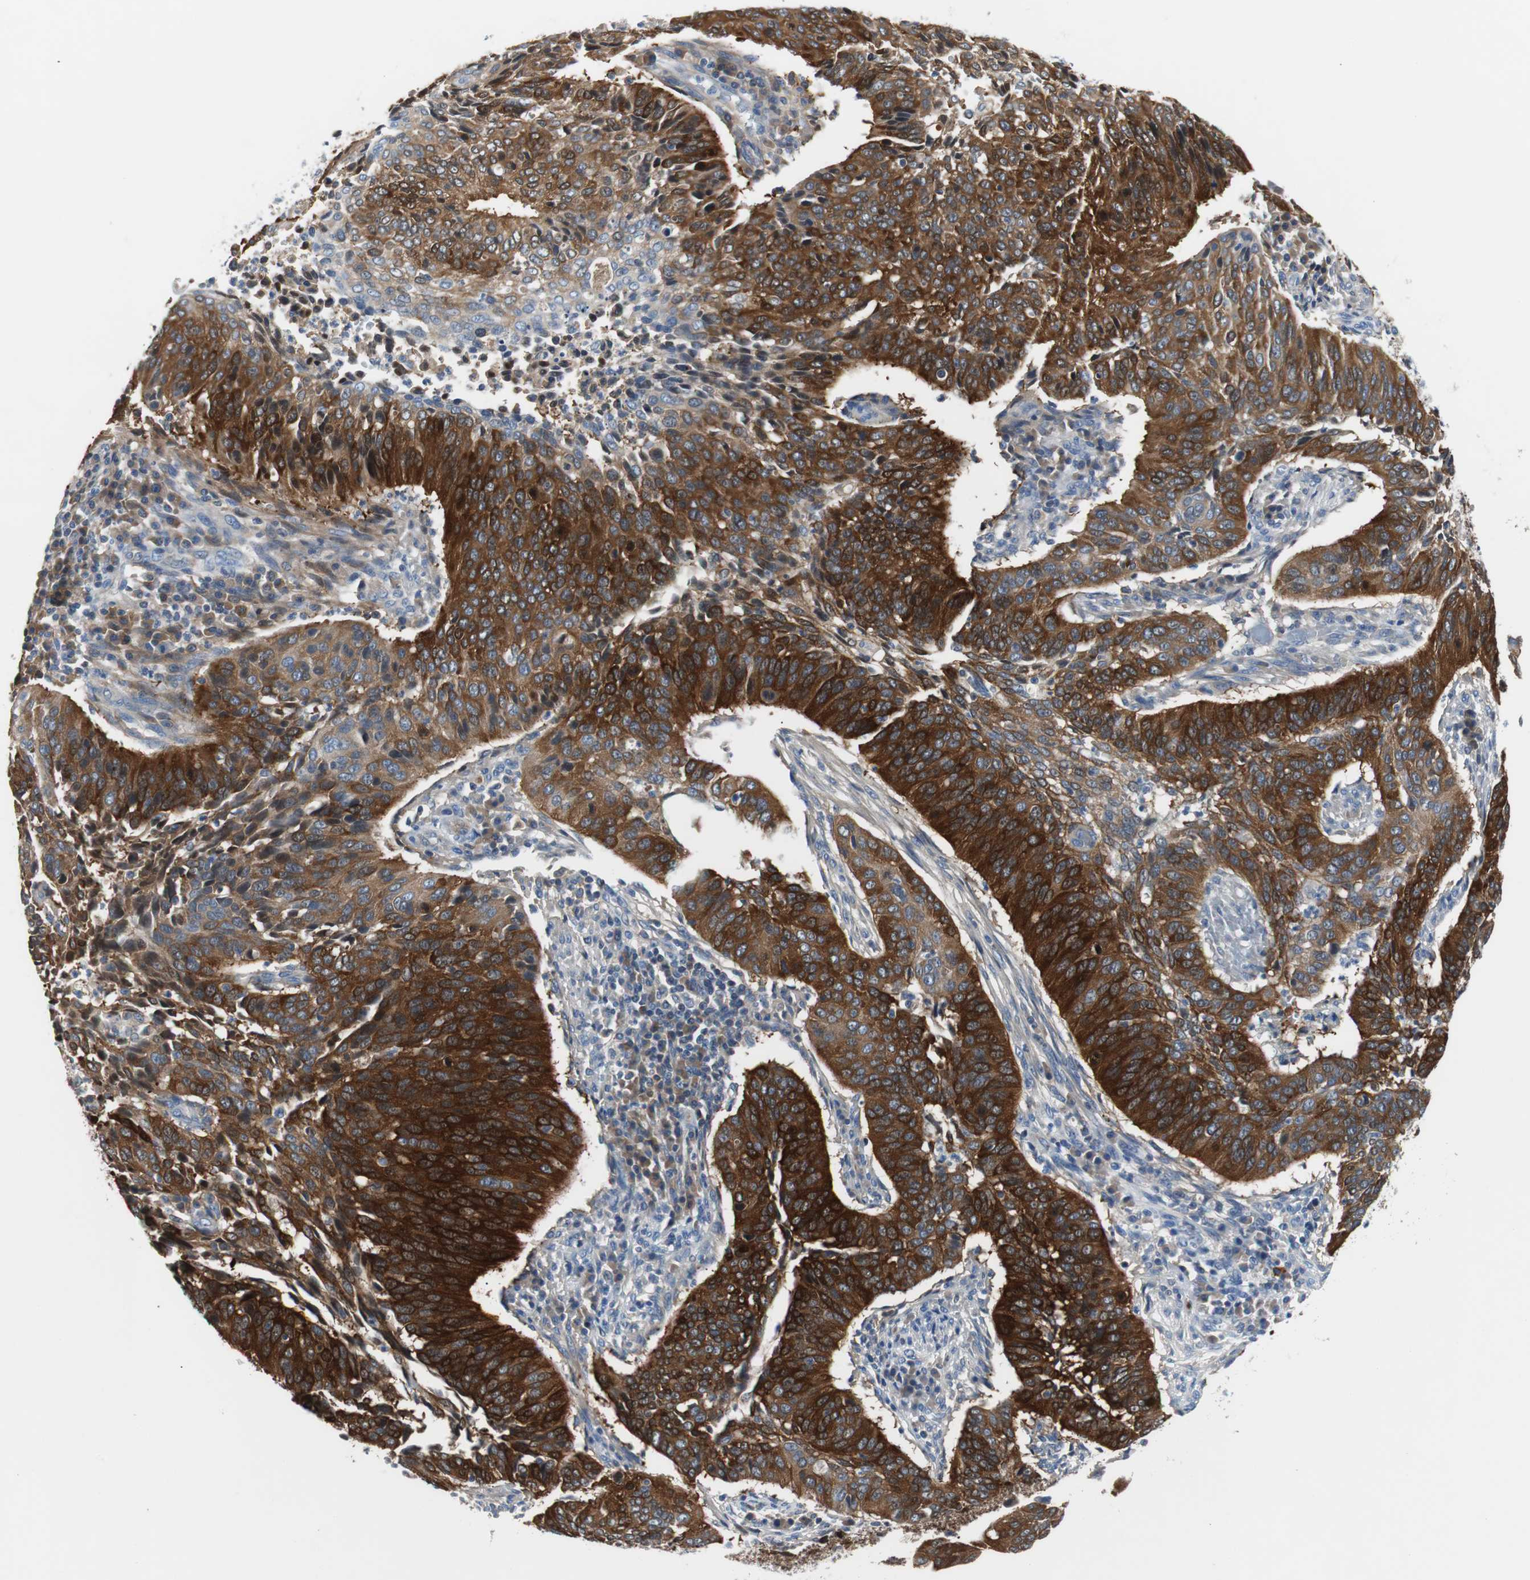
{"staining": {"intensity": "strong", "quantity": ">75%", "location": "cytoplasmic/membranous"}, "tissue": "cervical cancer", "cell_type": "Tumor cells", "image_type": "cancer", "snomed": [{"axis": "morphology", "description": "Squamous cell carcinoma, NOS"}, {"axis": "topography", "description": "Cervix"}], "caption": "Immunohistochemical staining of human squamous cell carcinoma (cervical) exhibits strong cytoplasmic/membranous protein expression in about >75% of tumor cells.", "gene": "EEF2K", "patient": {"sex": "female", "age": 39}}